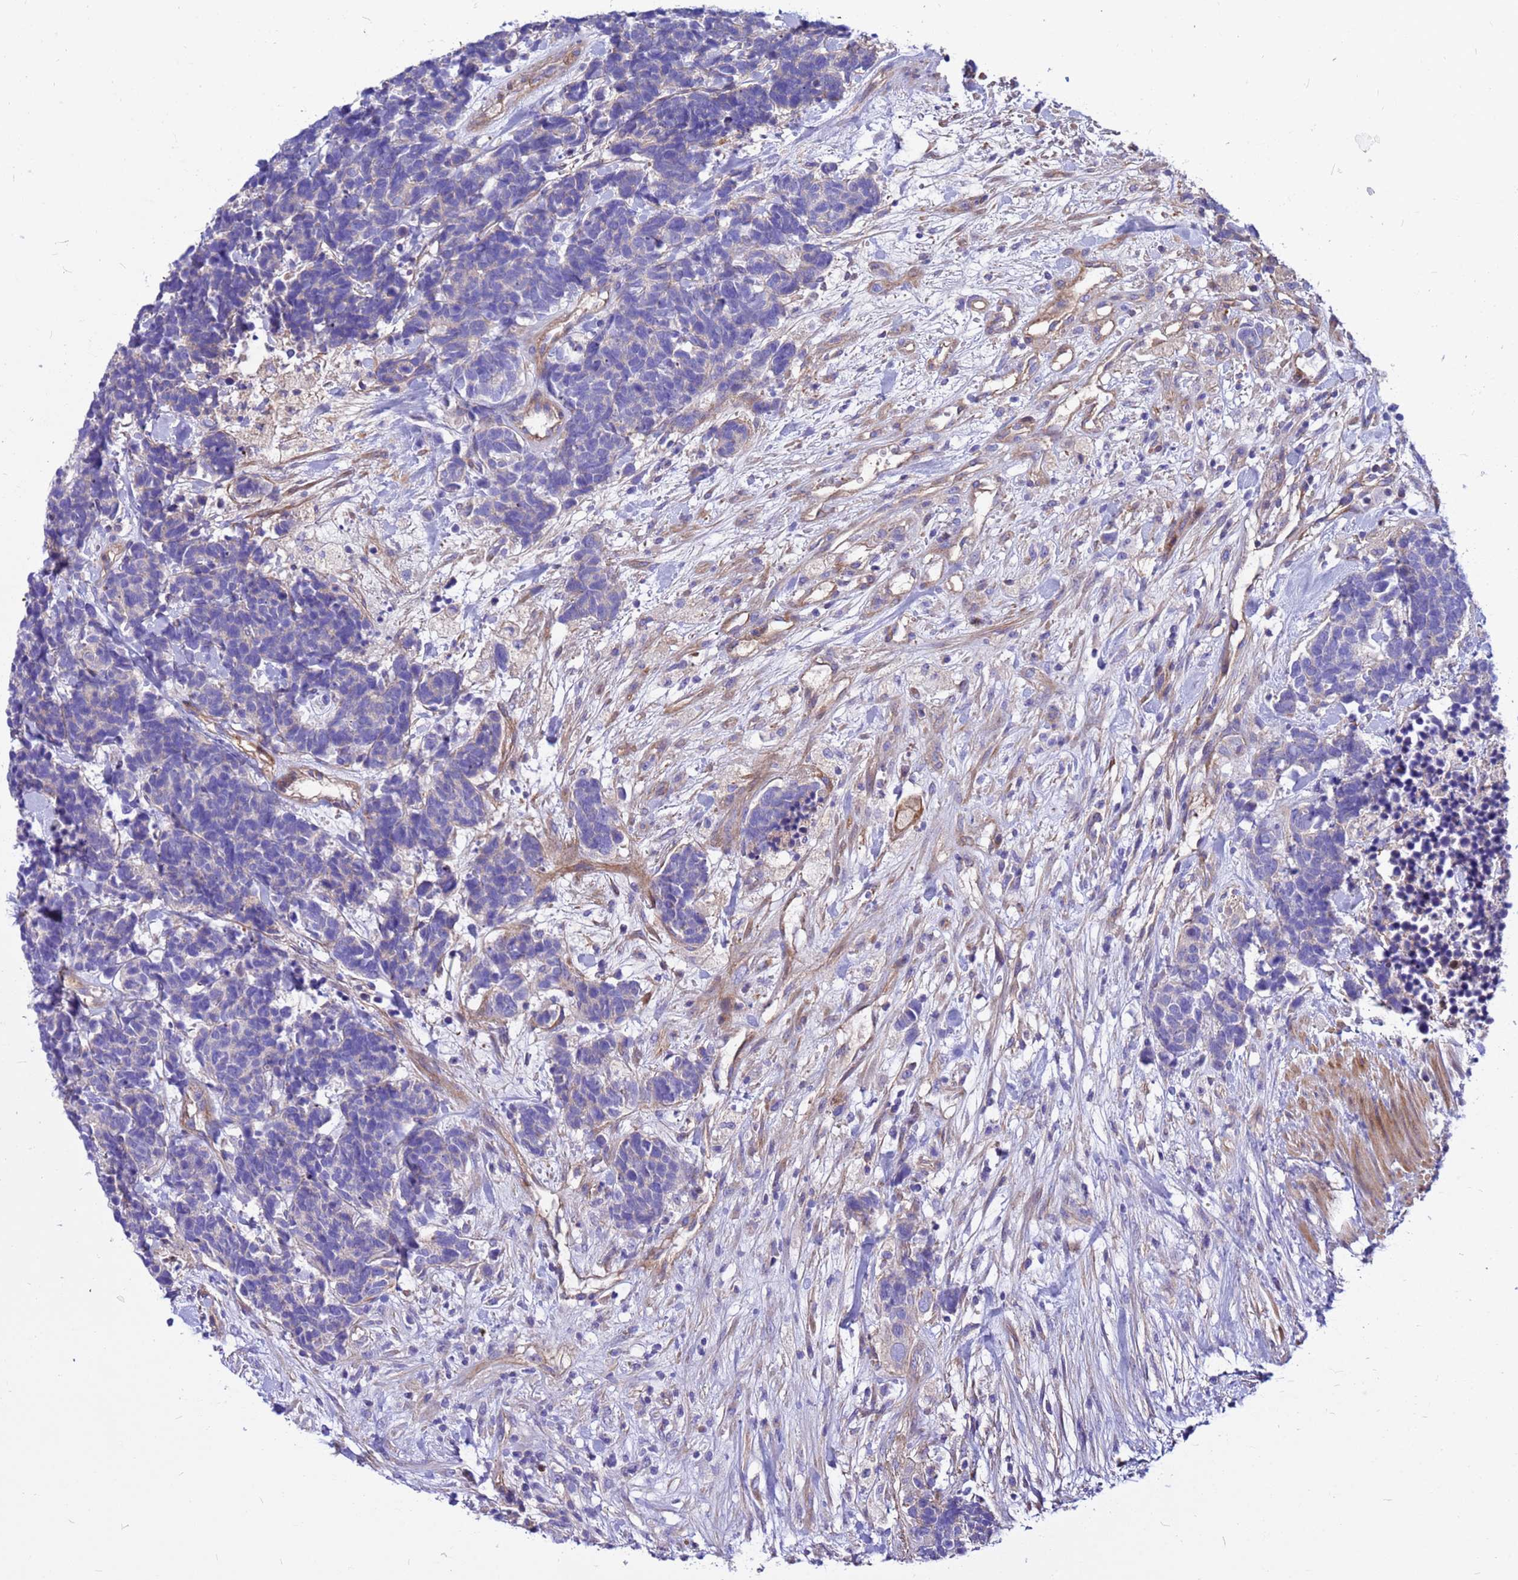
{"staining": {"intensity": "negative", "quantity": "none", "location": "none"}, "tissue": "carcinoid", "cell_type": "Tumor cells", "image_type": "cancer", "snomed": [{"axis": "morphology", "description": "Carcinoma, NOS"}, {"axis": "morphology", "description": "Carcinoid, malignant, NOS"}, {"axis": "topography", "description": "Prostate"}], "caption": "Malignant carcinoid stained for a protein using immunohistochemistry (IHC) shows no expression tumor cells.", "gene": "CRHBP", "patient": {"sex": "male", "age": 57}}